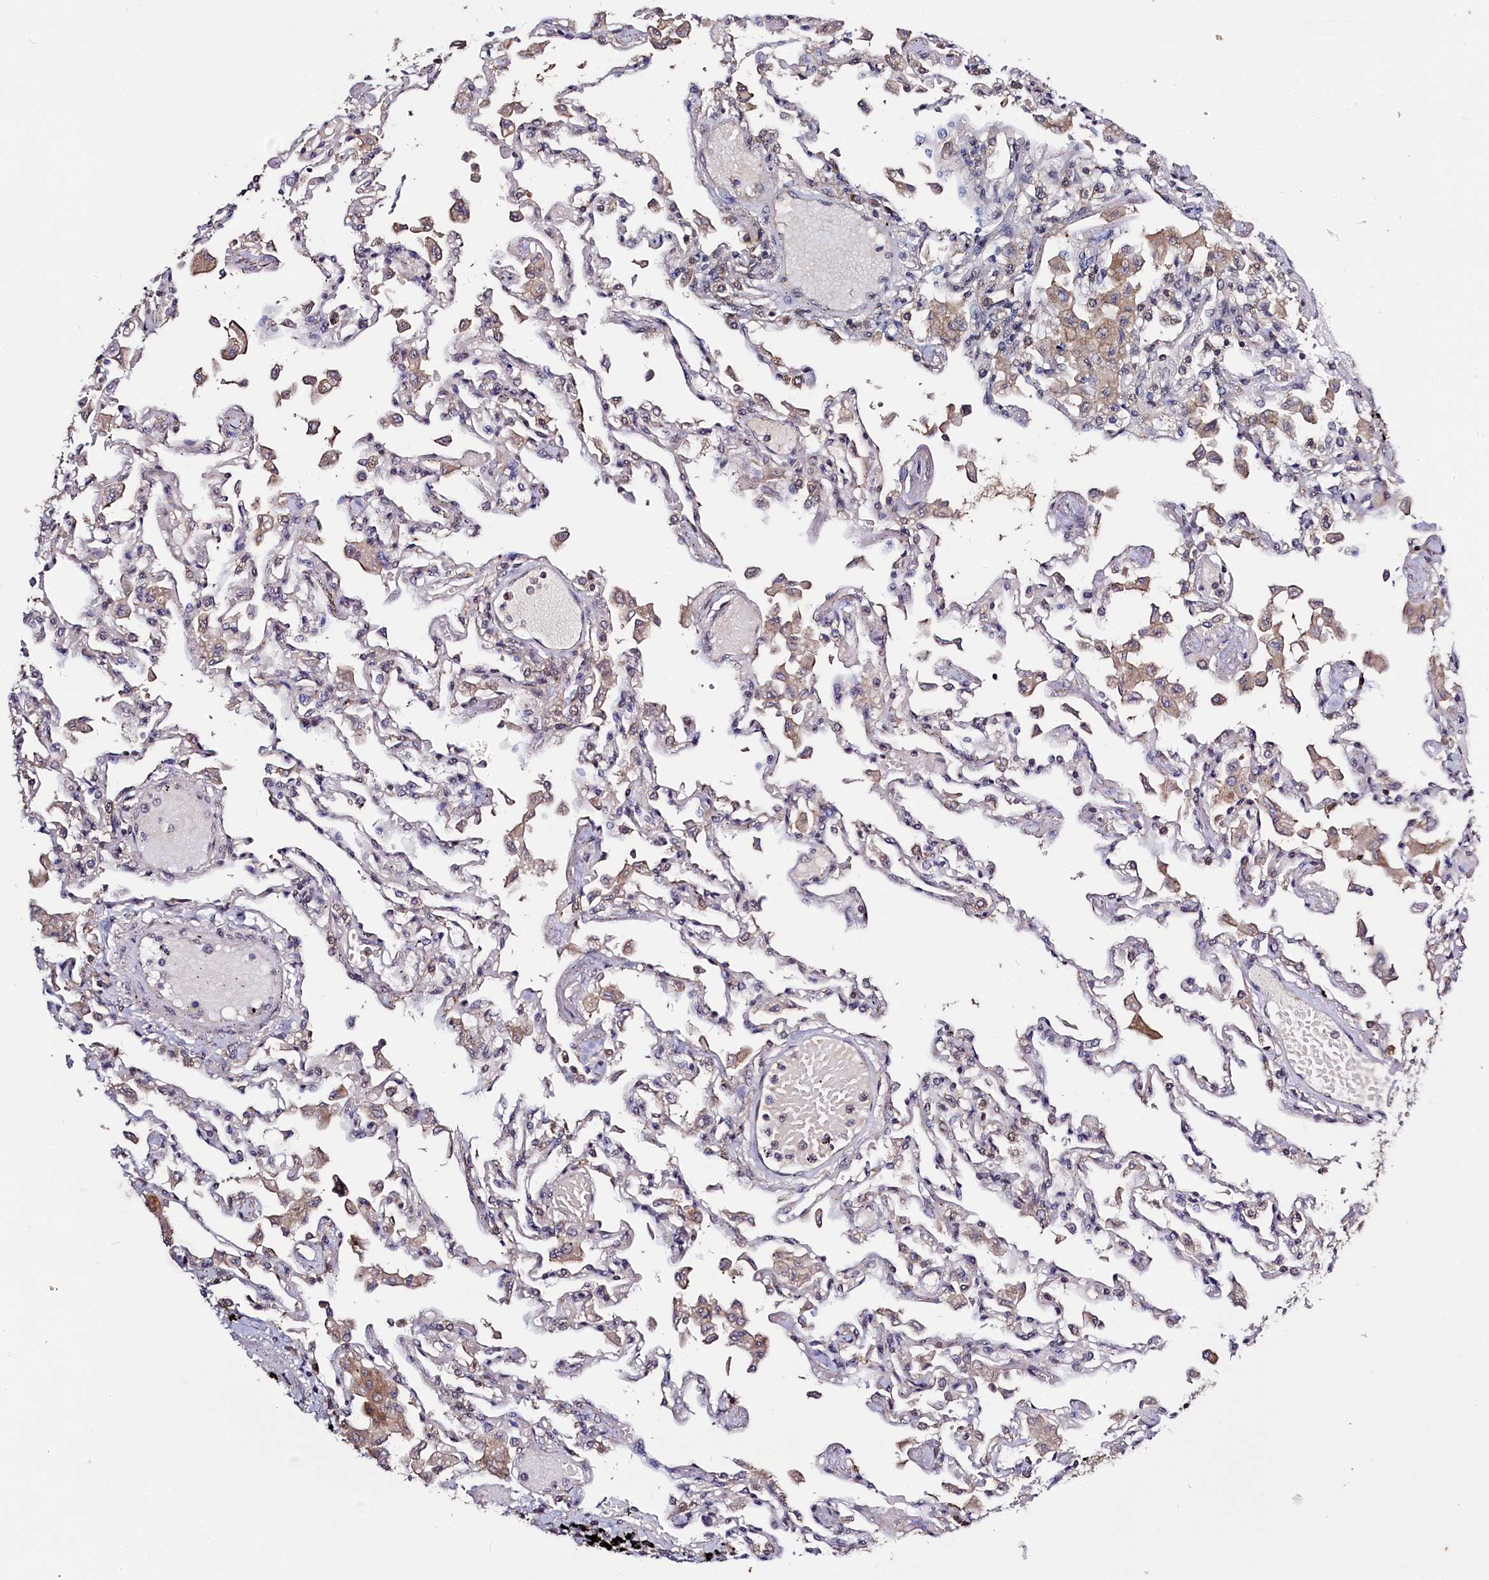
{"staining": {"intensity": "moderate", "quantity": "<25%", "location": "nuclear"}, "tissue": "lung", "cell_type": "Alveolar cells", "image_type": "normal", "snomed": [{"axis": "morphology", "description": "Normal tissue, NOS"}, {"axis": "topography", "description": "Bronchus"}, {"axis": "topography", "description": "Lung"}], "caption": "An image showing moderate nuclear expression in approximately <25% of alveolar cells in normal lung, as visualized by brown immunohistochemical staining.", "gene": "SEC24C", "patient": {"sex": "female", "age": 49}}